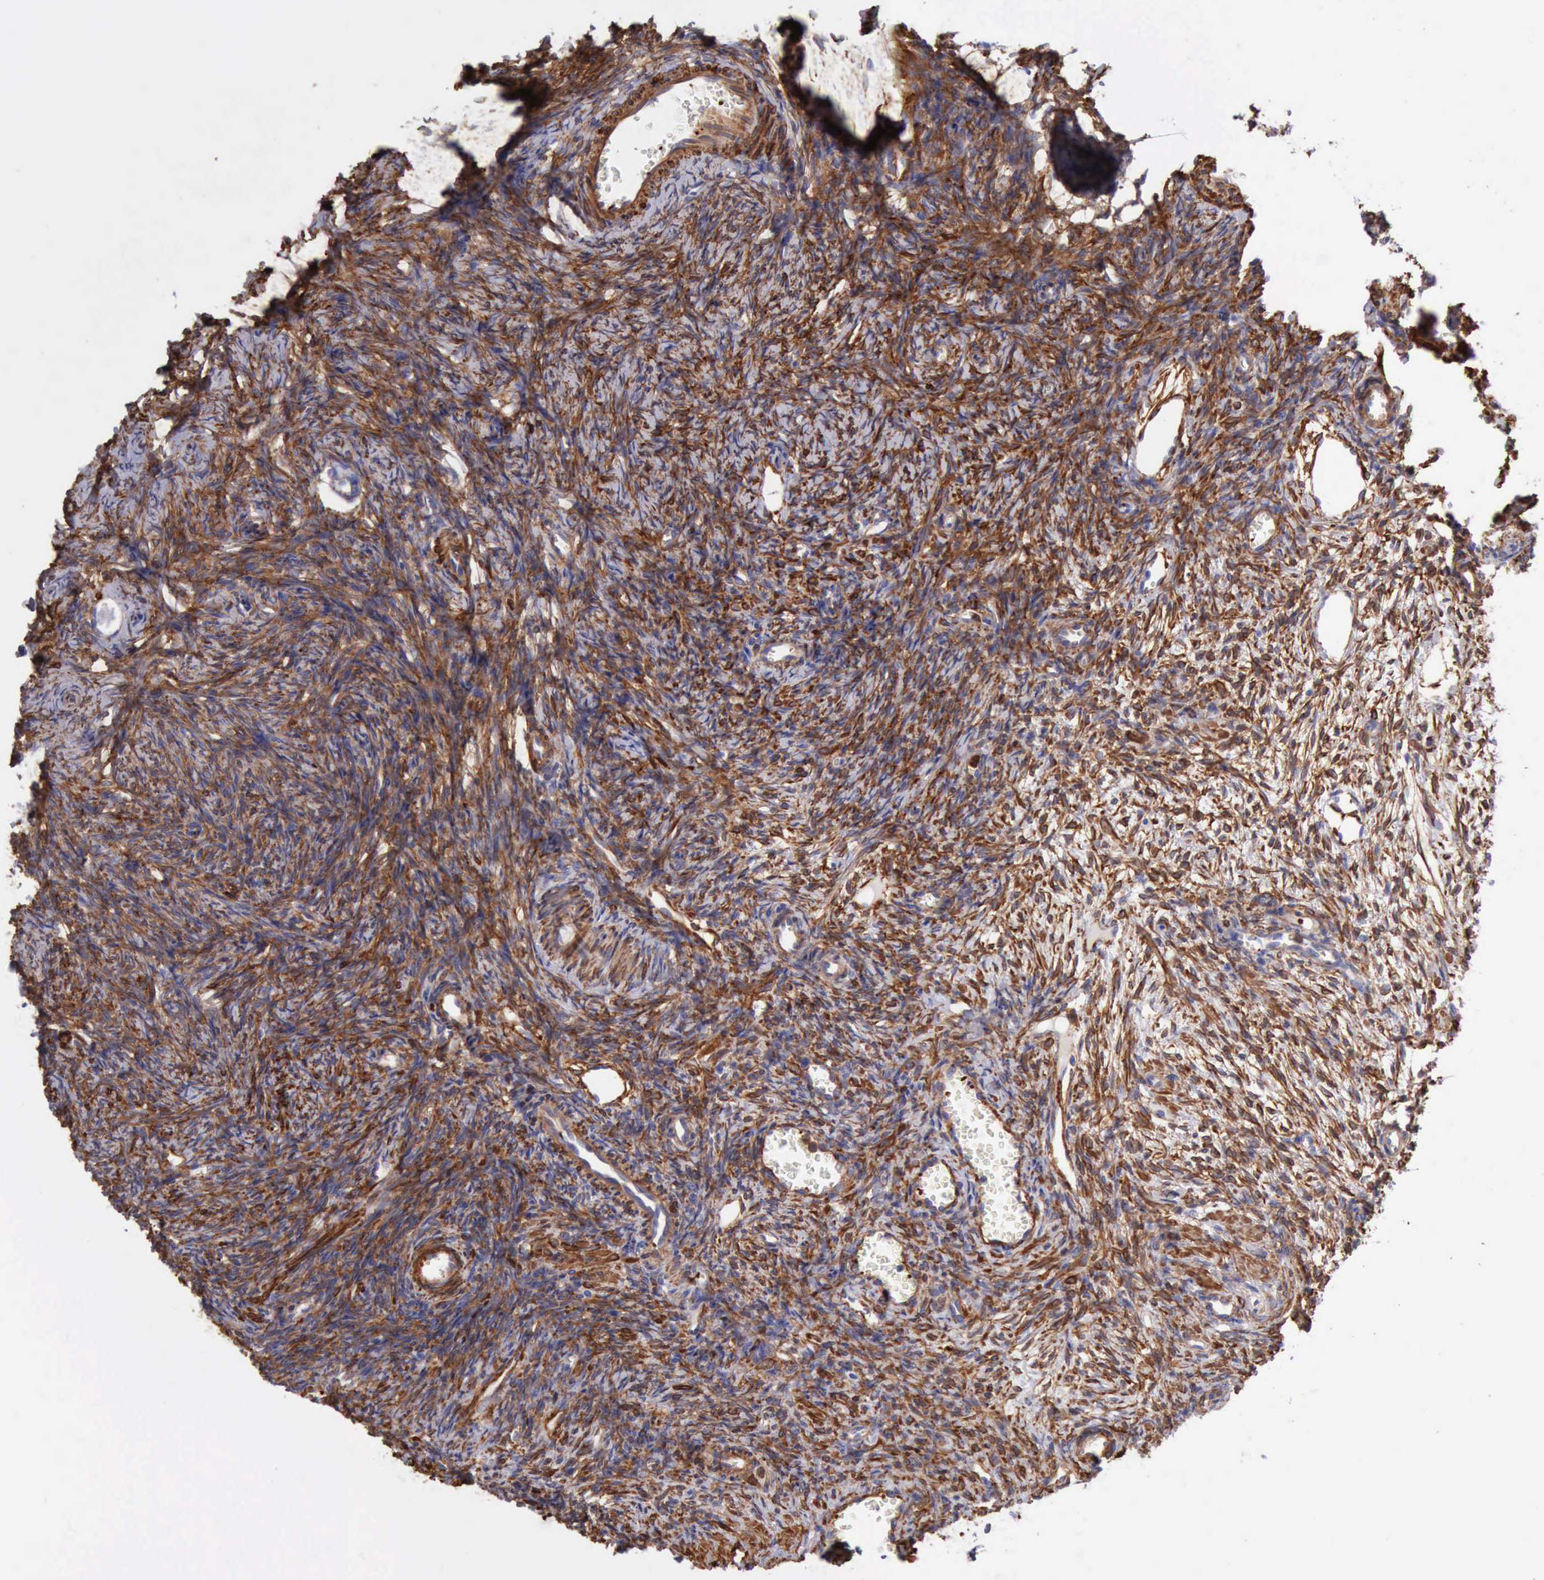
{"staining": {"intensity": "strong", "quantity": ">75%", "location": "cytoplasmic/membranous"}, "tissue": "ovary", "cell_type": "Ovarian stroma cells", "image_type": "normal", "snomed": [{"axis": "morphology", "description": "Normal tissue, NOS"}, {"axis": "topography", "description": "Ovary"}], "caption": "The photomicrograph demonstrates a brown stain indicating the presence of a protein in the cytoplasmic/membranous of ovarian stroma cells in ovary. Using DAB (brown) and hematoxylin (blue) stains, captured at high magnification using brightfield microscopy.", "gene": "FLNA", "patient": {"sex": "female", "age": 27}}